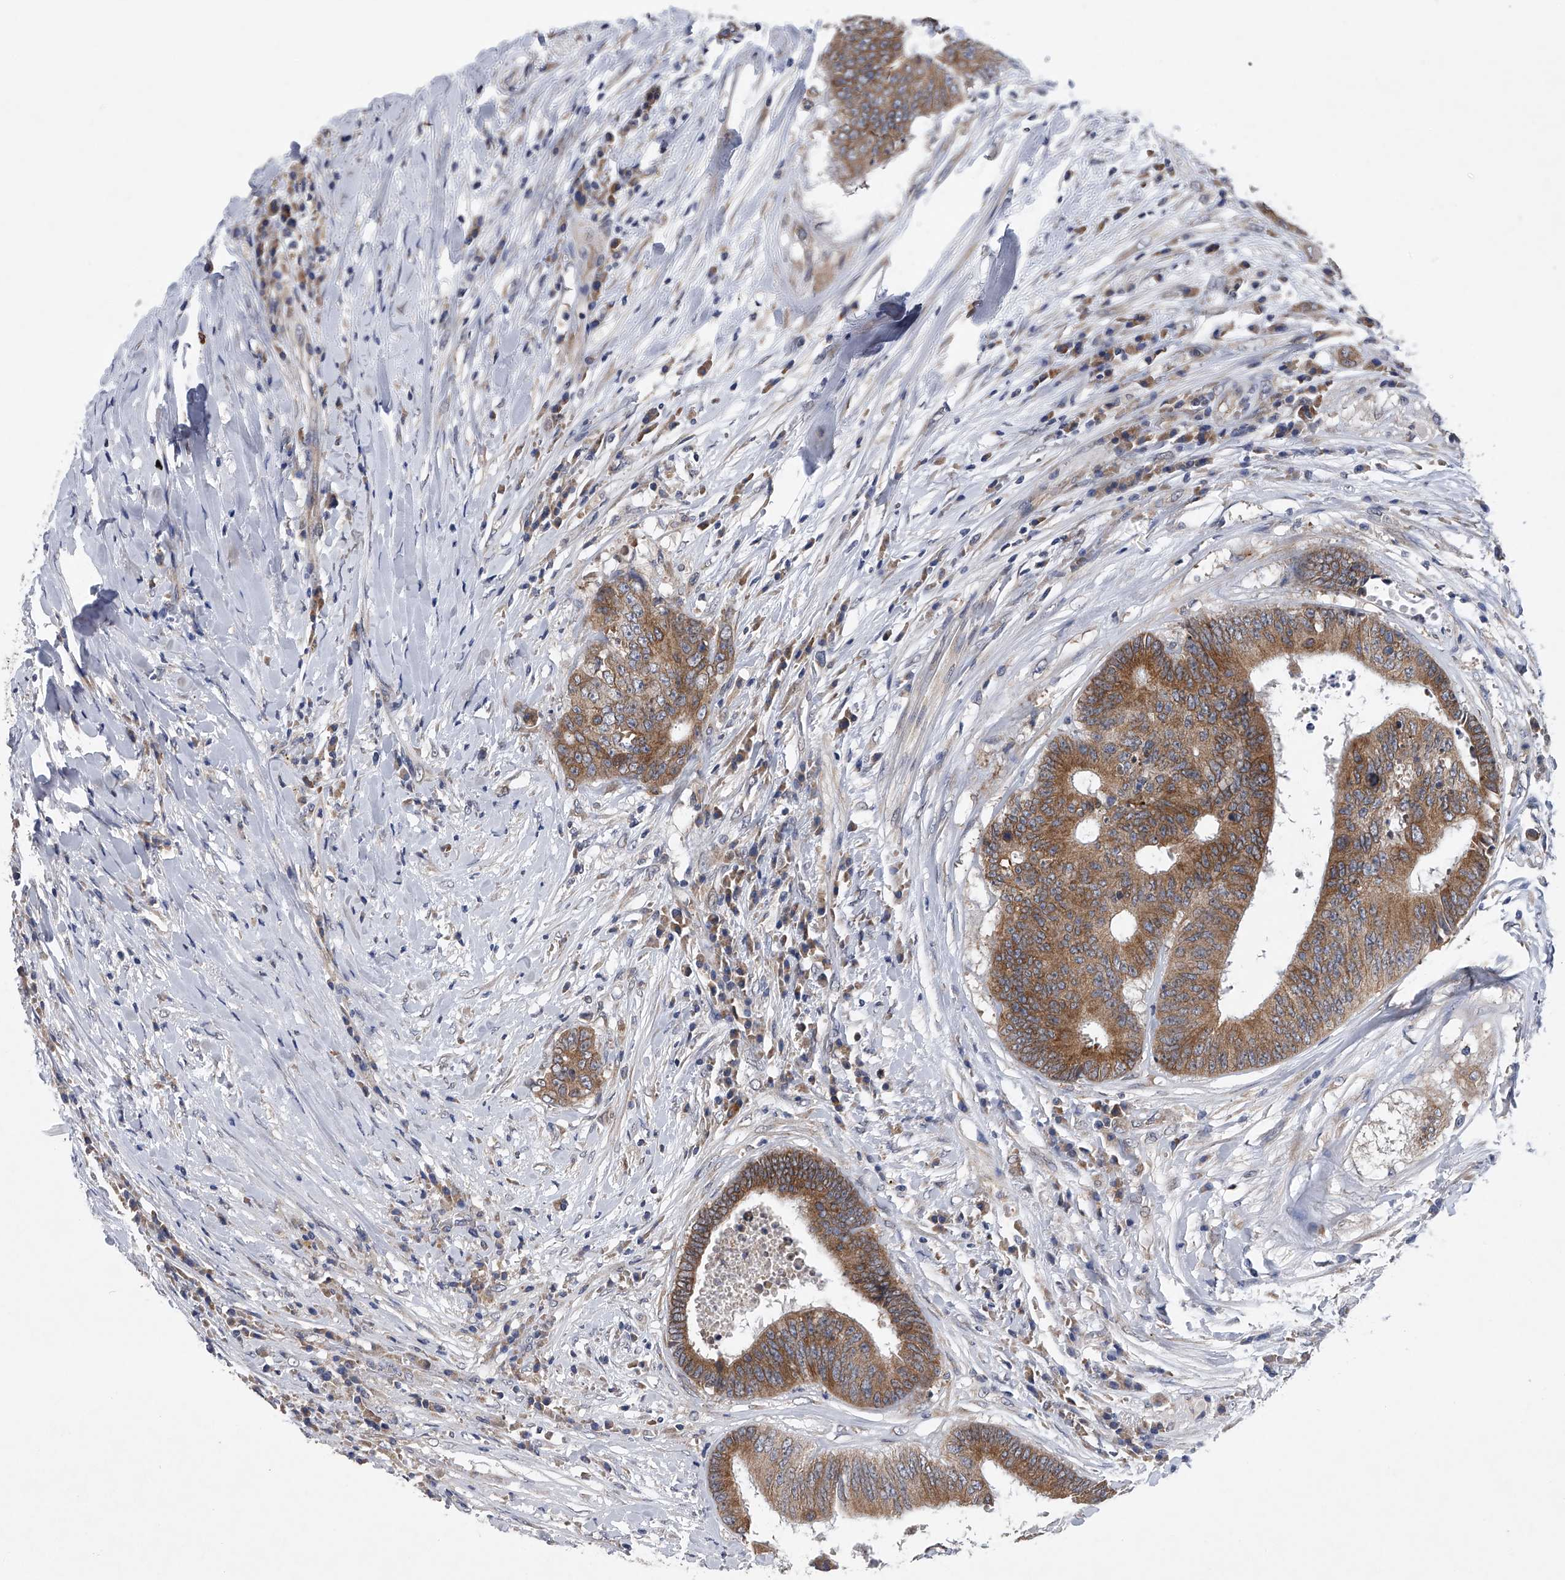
{"staining": {"intensity": "moderate", "quantity": ">75%", "location": "cytoplasmic/membranous"}, "tissue": "colorectal cancer", "cell_type": "Tumor cells", "image_type": "cancer", "snomed": [{"axis": "morphology", "description": "Adenocarcinoma, NOS"}, {"axis": "topography", "description": "Rectum"}], "caption": "Immunohistochemical staining of adenocarcinoma (colorectal) shows moderate cytoplasmic/membranous protein expression in about >75% of tumor cells. (DAB IHC with brightfield microscopy, high magnification).", "gene": "RNF5", "patient": {"sex": "male", "age": 72}}